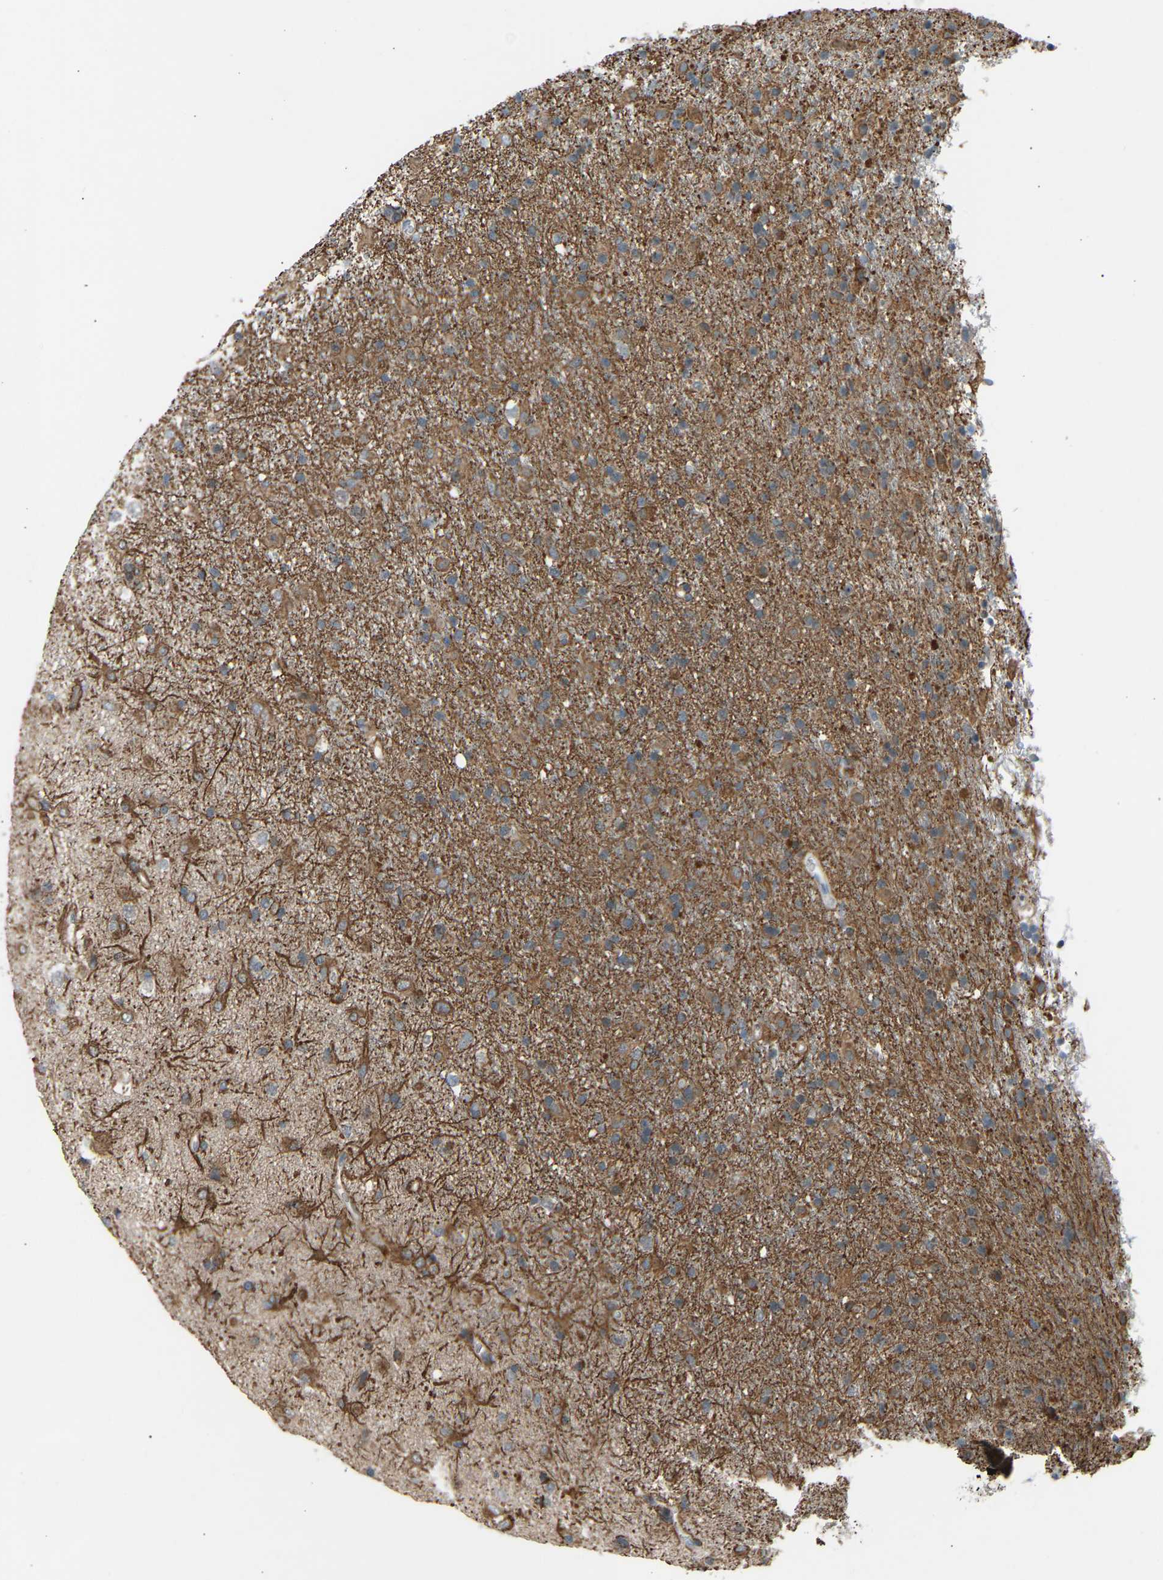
{"staining": {"intensity": "moderate", "quantity": ">75%", "location": "cytoplasmic/membranous"}, "tissue": "glioma", "cell_type": "Tumor cells", "image_type": "cancer", "snomed": [{"axis": "morphology", "description": "Glioma, malignant, Low grade"}, {"axis": "topography", "description": "Brain"}], "caption": "DAB immunohistochemical staining of human glioma displays moderate cytoplasmic/membranous protein staining in about >75% of tumor cells.", "gene": "VPS41", "patient": {"sex": "male", "age": 65}}